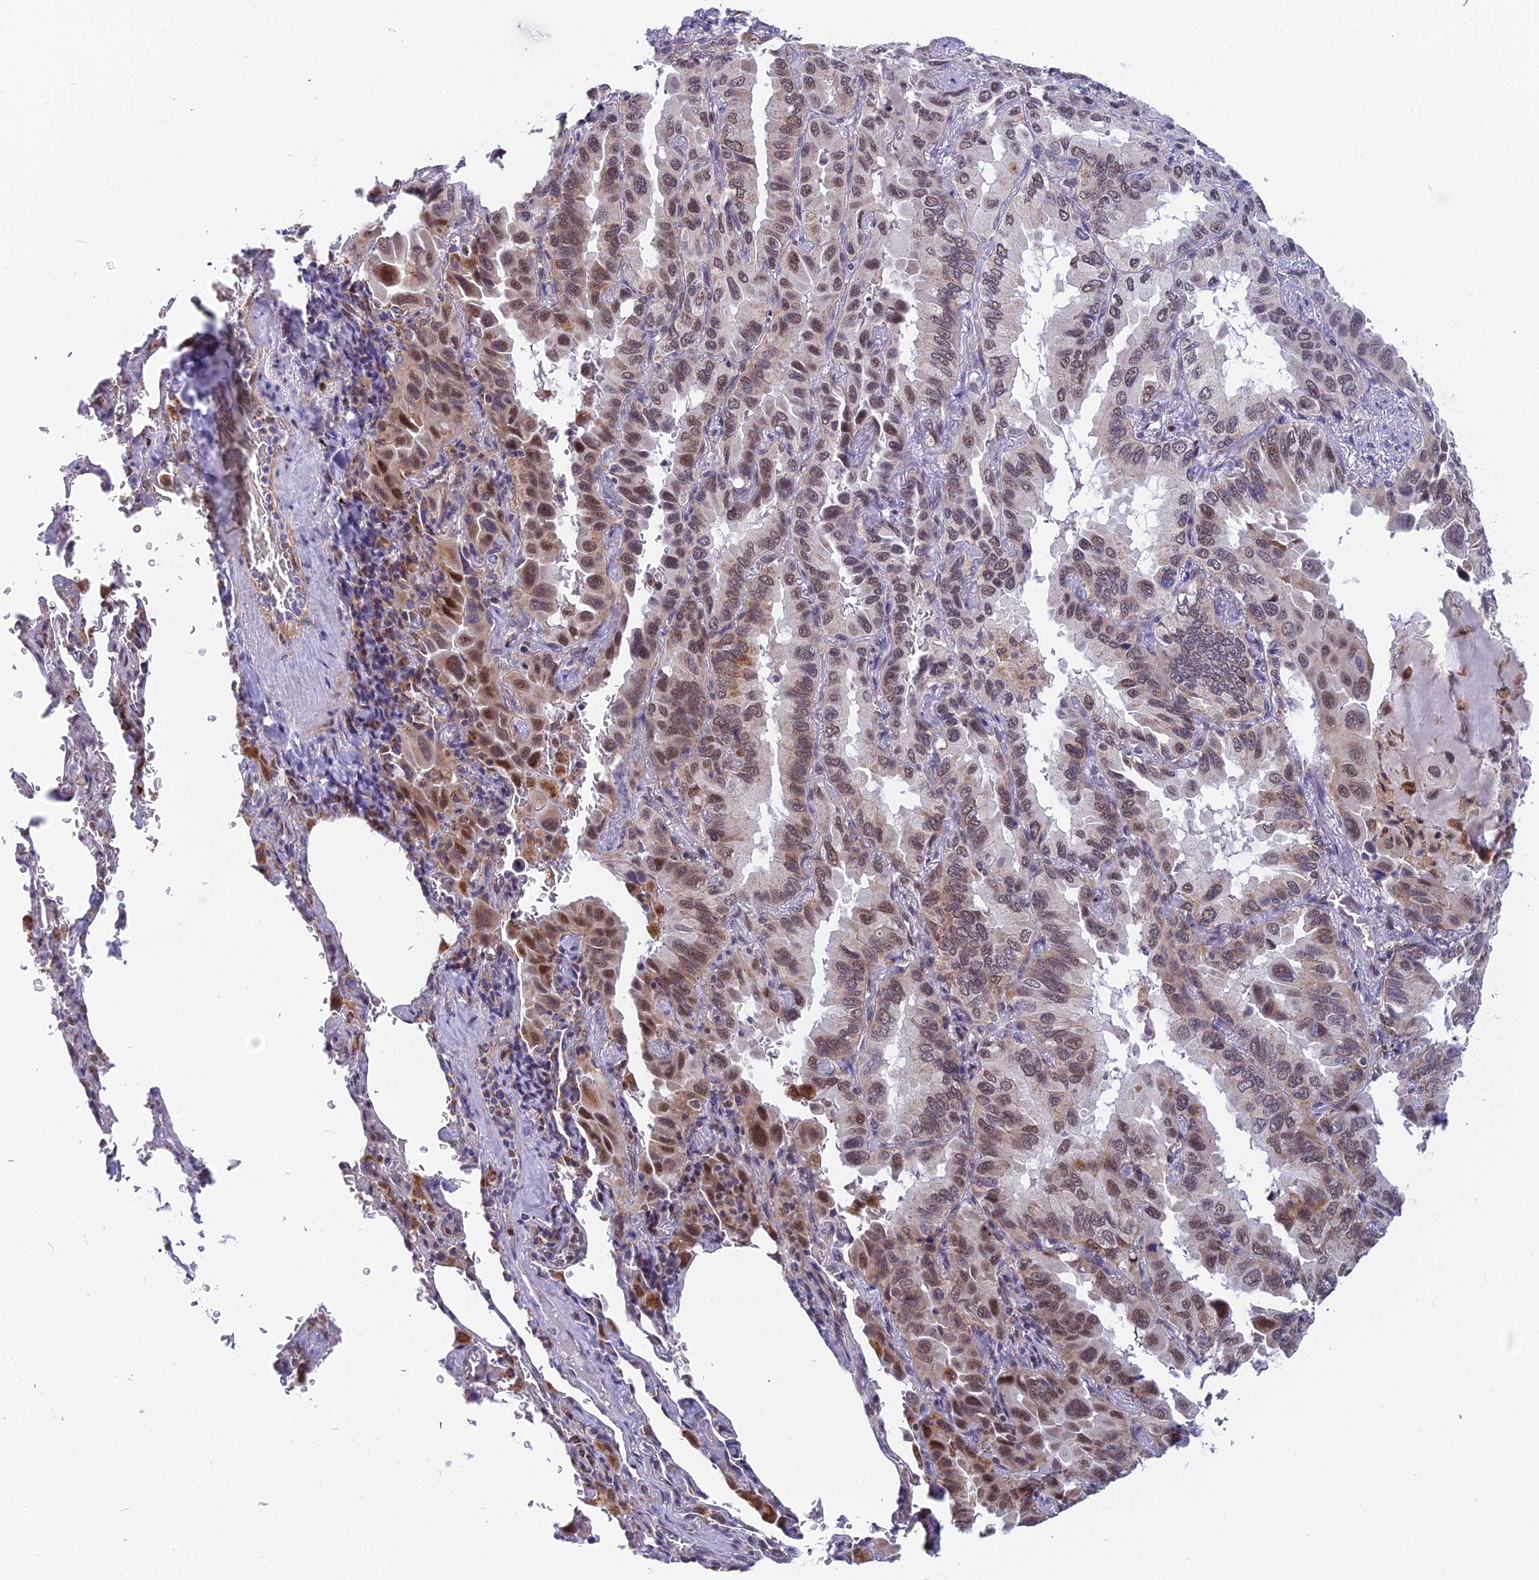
{"staining": {"intensity": "moderate", "quantity": "25%-75%", "location": "nuclear"}, "tissue": "lung cancer", "cell_type": "Tumor cells", "image_type": "cancer", "snomed": [{"axis": "morphology", "description": "Adenocarcinoma, NOS"}, {"axis": "topography", "description": "Lung"}], "caption": "Moderate nuclear staining is present in approximately 25%-75% of tumor cells in lung cancer.", "gene": "CMC1", "patient": {"sex": "male", "age": 64}}